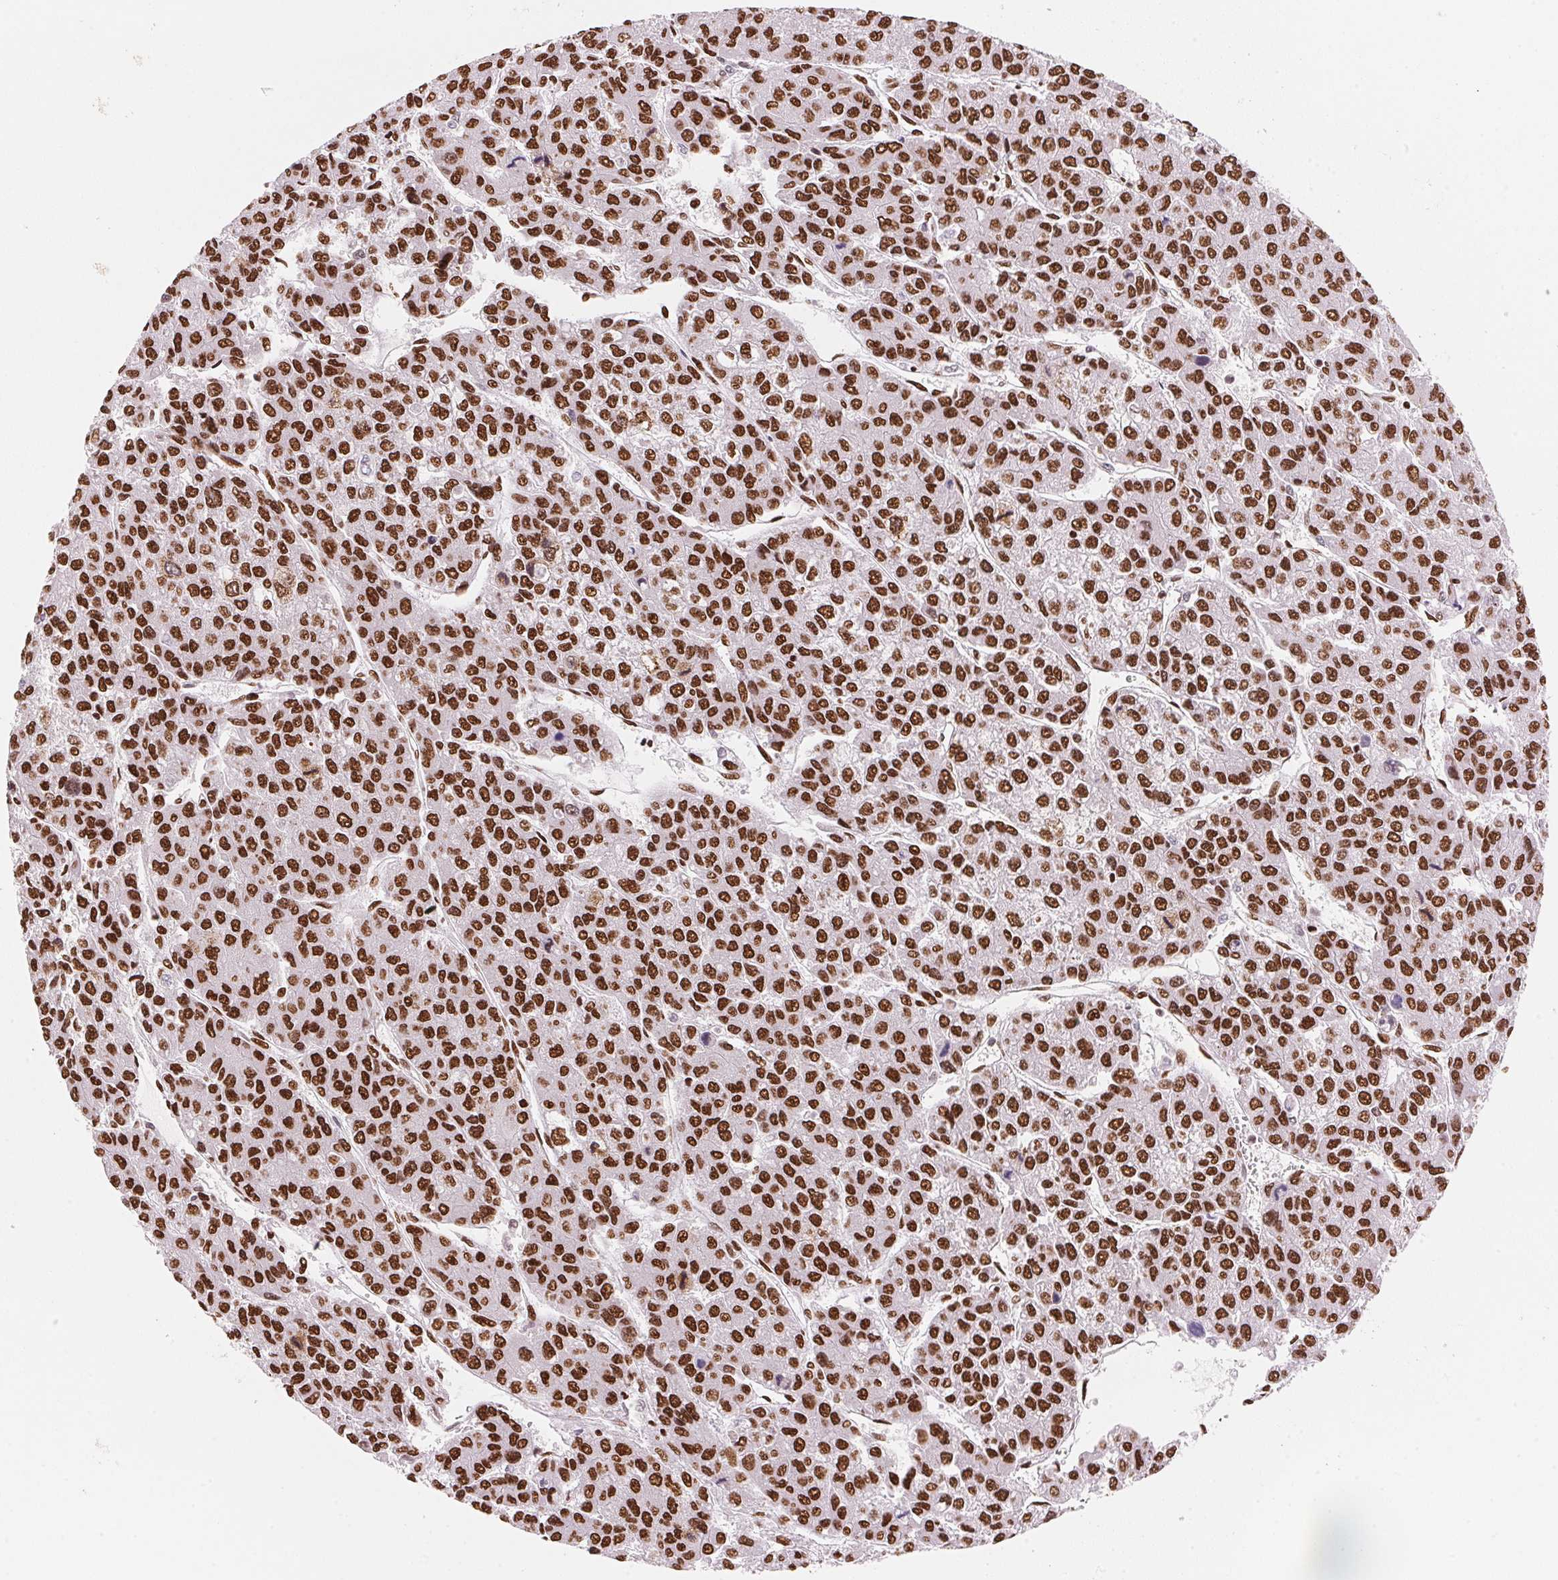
{"staining": {"intensity": "strong", "quantity": ">75%", "location": "nuclear"}, "tissue": "liver cancer", "cell_type": "Tumor cells", "image_type": "cancer", "snomed": [{"axis": "morphology", "description": "Carcinoma, Hepatocellular, NOS"}, {"axis": "topography", "description": "Liver"}], "caption": "Immunohistochemical staining of liver cancer reveals high levels of strong nuclear protein staining in approximately >75% of tumor cells.", "gene": "NXF1", "patient": {"sex": "female", "age": 66}}